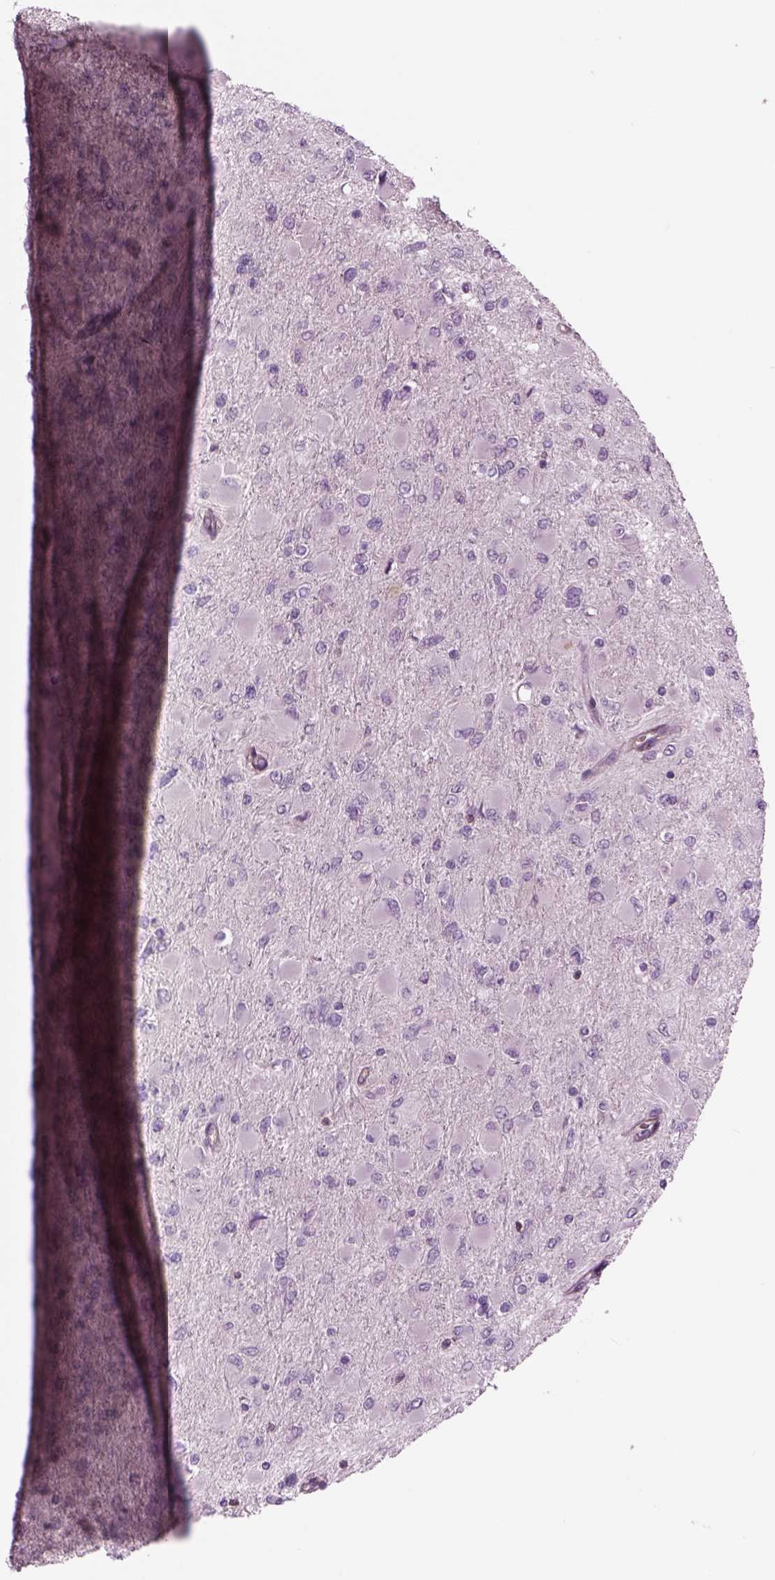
{"staining": {"intensity": "negative", "quantity": "none", "location": "none"}, "tissue": "glioma", "cell_type": "Tumor cells", "image_type": "cancer", "snomed": [{"axis": "morphology", "description": "Glioma, malignant, High grade"}, {"axis": "topography", "description": "Cerebral cortex"}], "caption": "This is an immunohistochemistry histopathology image of malignant high-grade glioma. There is no staining in tumor cells.", "gene": "SLC2A3", "patient": {"sex": "female", "age": 36}}